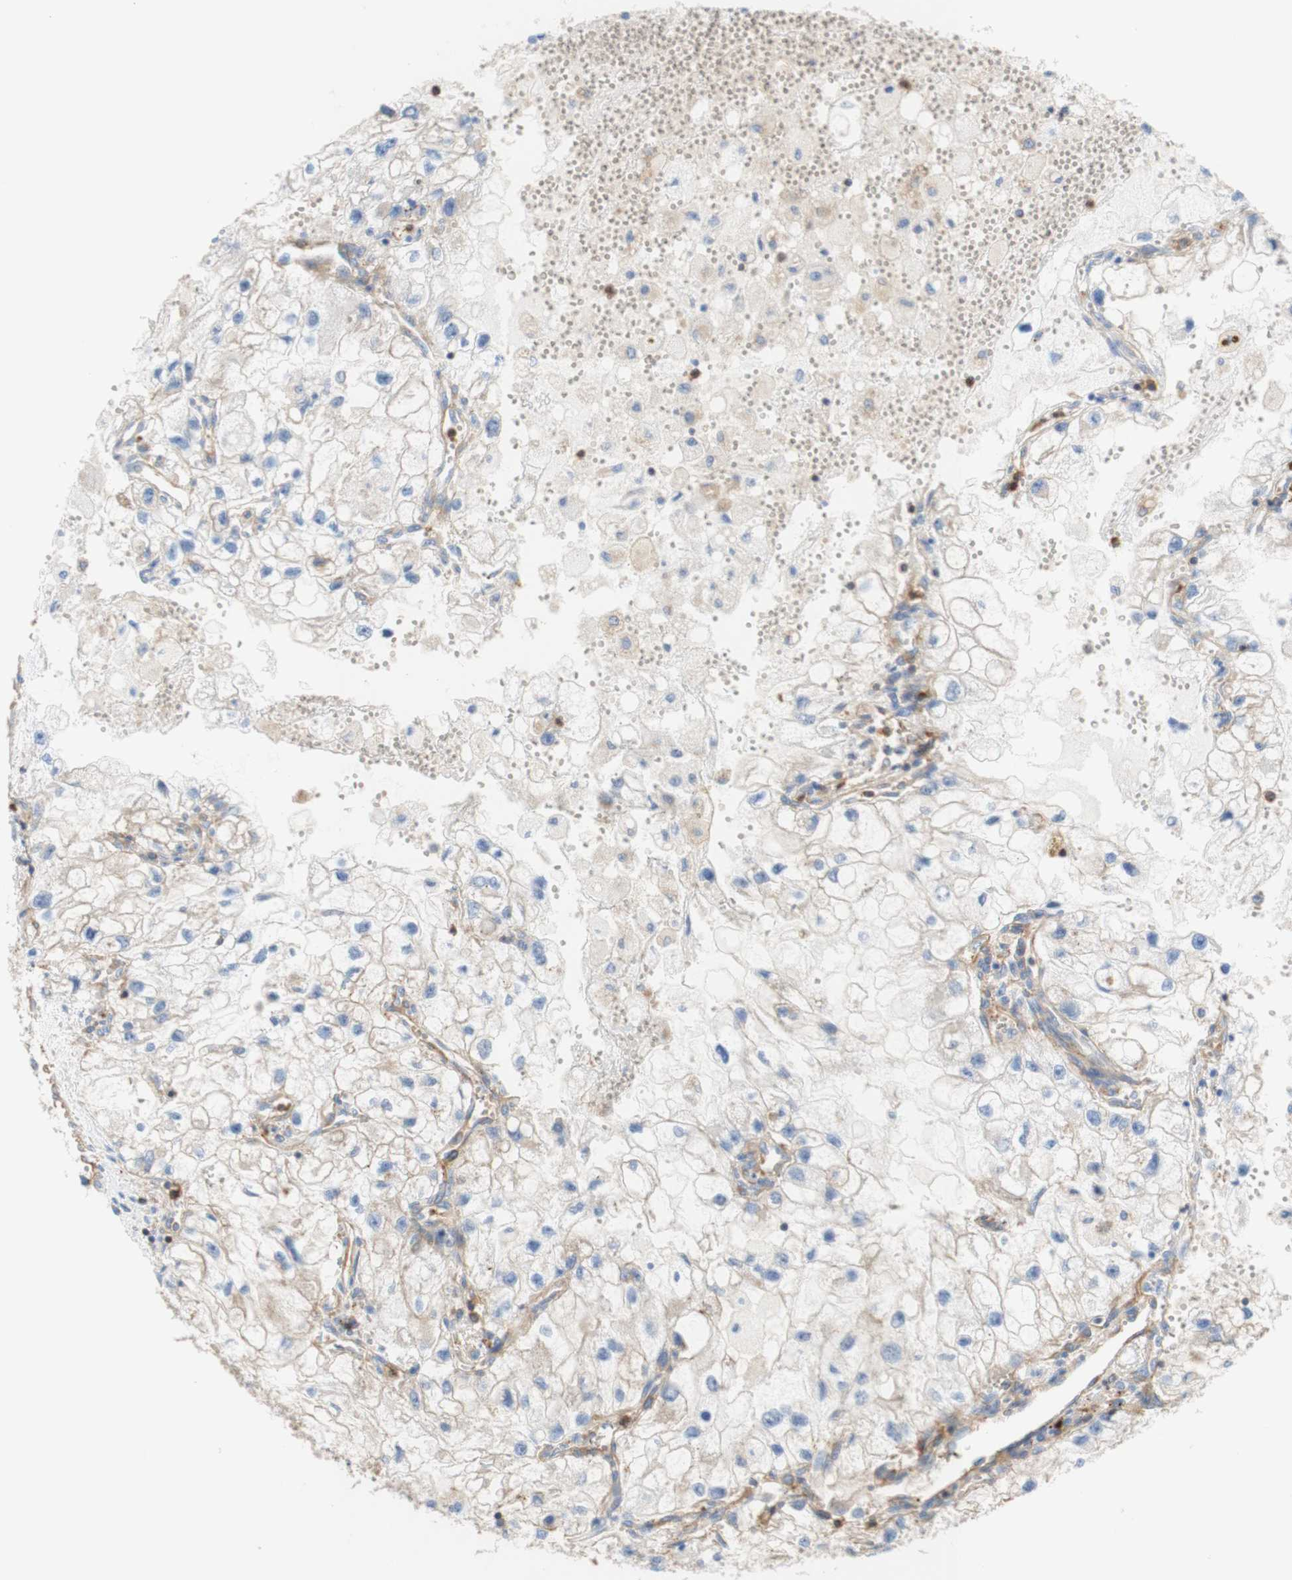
{"staining": {"intensity": "negative", "quantity": "none", "location": "none"}, "tissue": "renal cancer", "cell_type": "Tumor cells", "image_type": "cancer", "snomed": [{"axis": "morphology", "description": "Adenocarcinoma, NOS"}, {"axis": "topography", "description": "Kidney"}], "caption": "Immunohistochemistry of renal cancer (adenocarcinoma) reveals no positivity in tumor cells.", "gene": "STOM", "patient": {"sex": "female", "age": 70}}